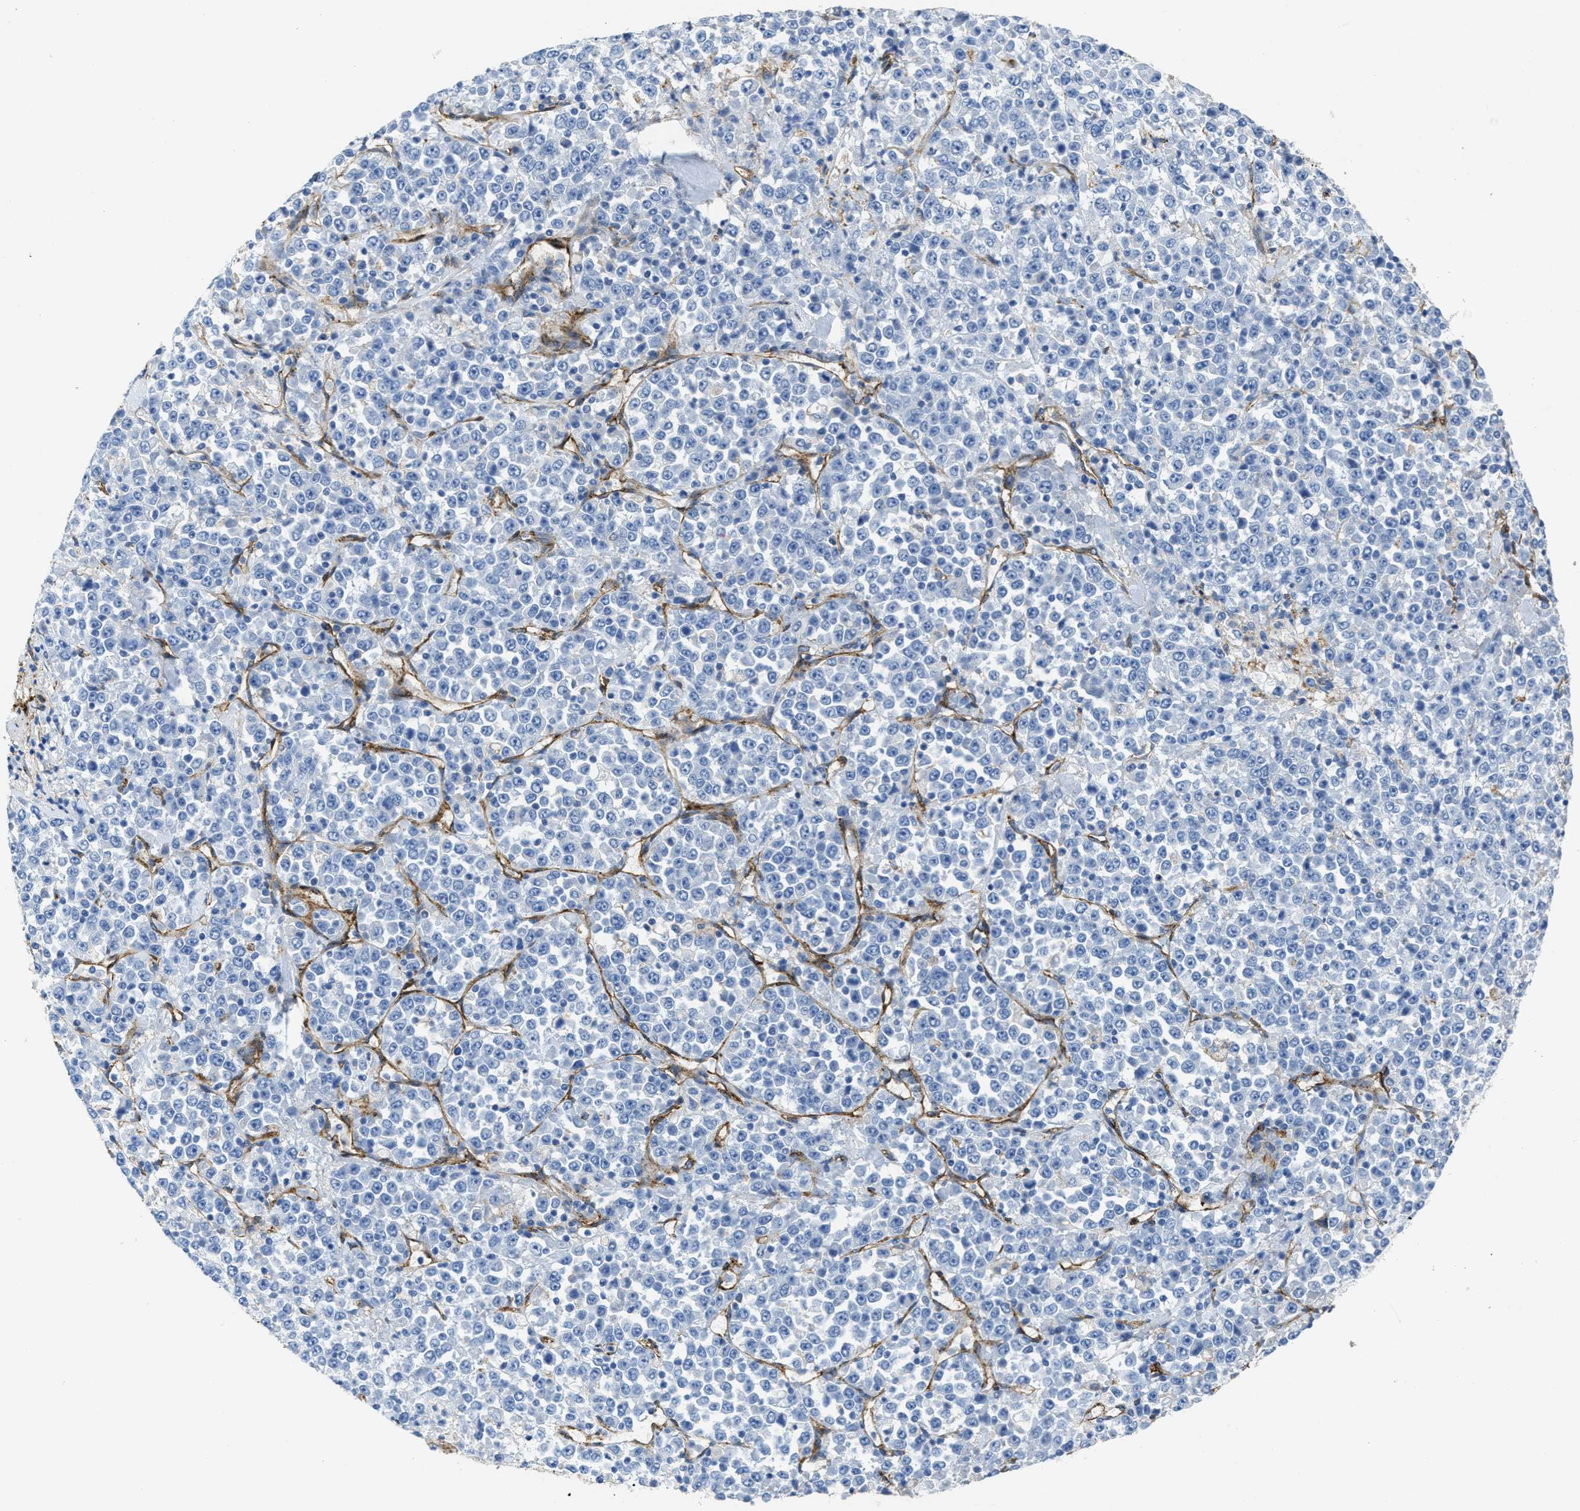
{"staining": {"intensity": "negative", "quantity": "none", "location": "none"}, "tissue": "stomach cancer", "cell_type": "Tumor cells", "image_type": "cancer", "snomed": [{"axis": "morphology", "description": "Normal tissue, NOS"}, {"axis": "morphology", "description": "Adenocarcinoma, NOS"}, {"axis": "topography", "description": "Stomach, upper"}, {"axis": "topography", "description": "Stomach"}], "caption": "Immunohistochemistry image of neoplastic tissue: human adenocarcinoma (stomach) stained with DAB (3,3'-diaminobenzidine) reveals no significant protein expression in tumor cells. (DAB IHC, high magnification).", "gene": "NAB1", "patient": {"sex": "male", "age": 59}}